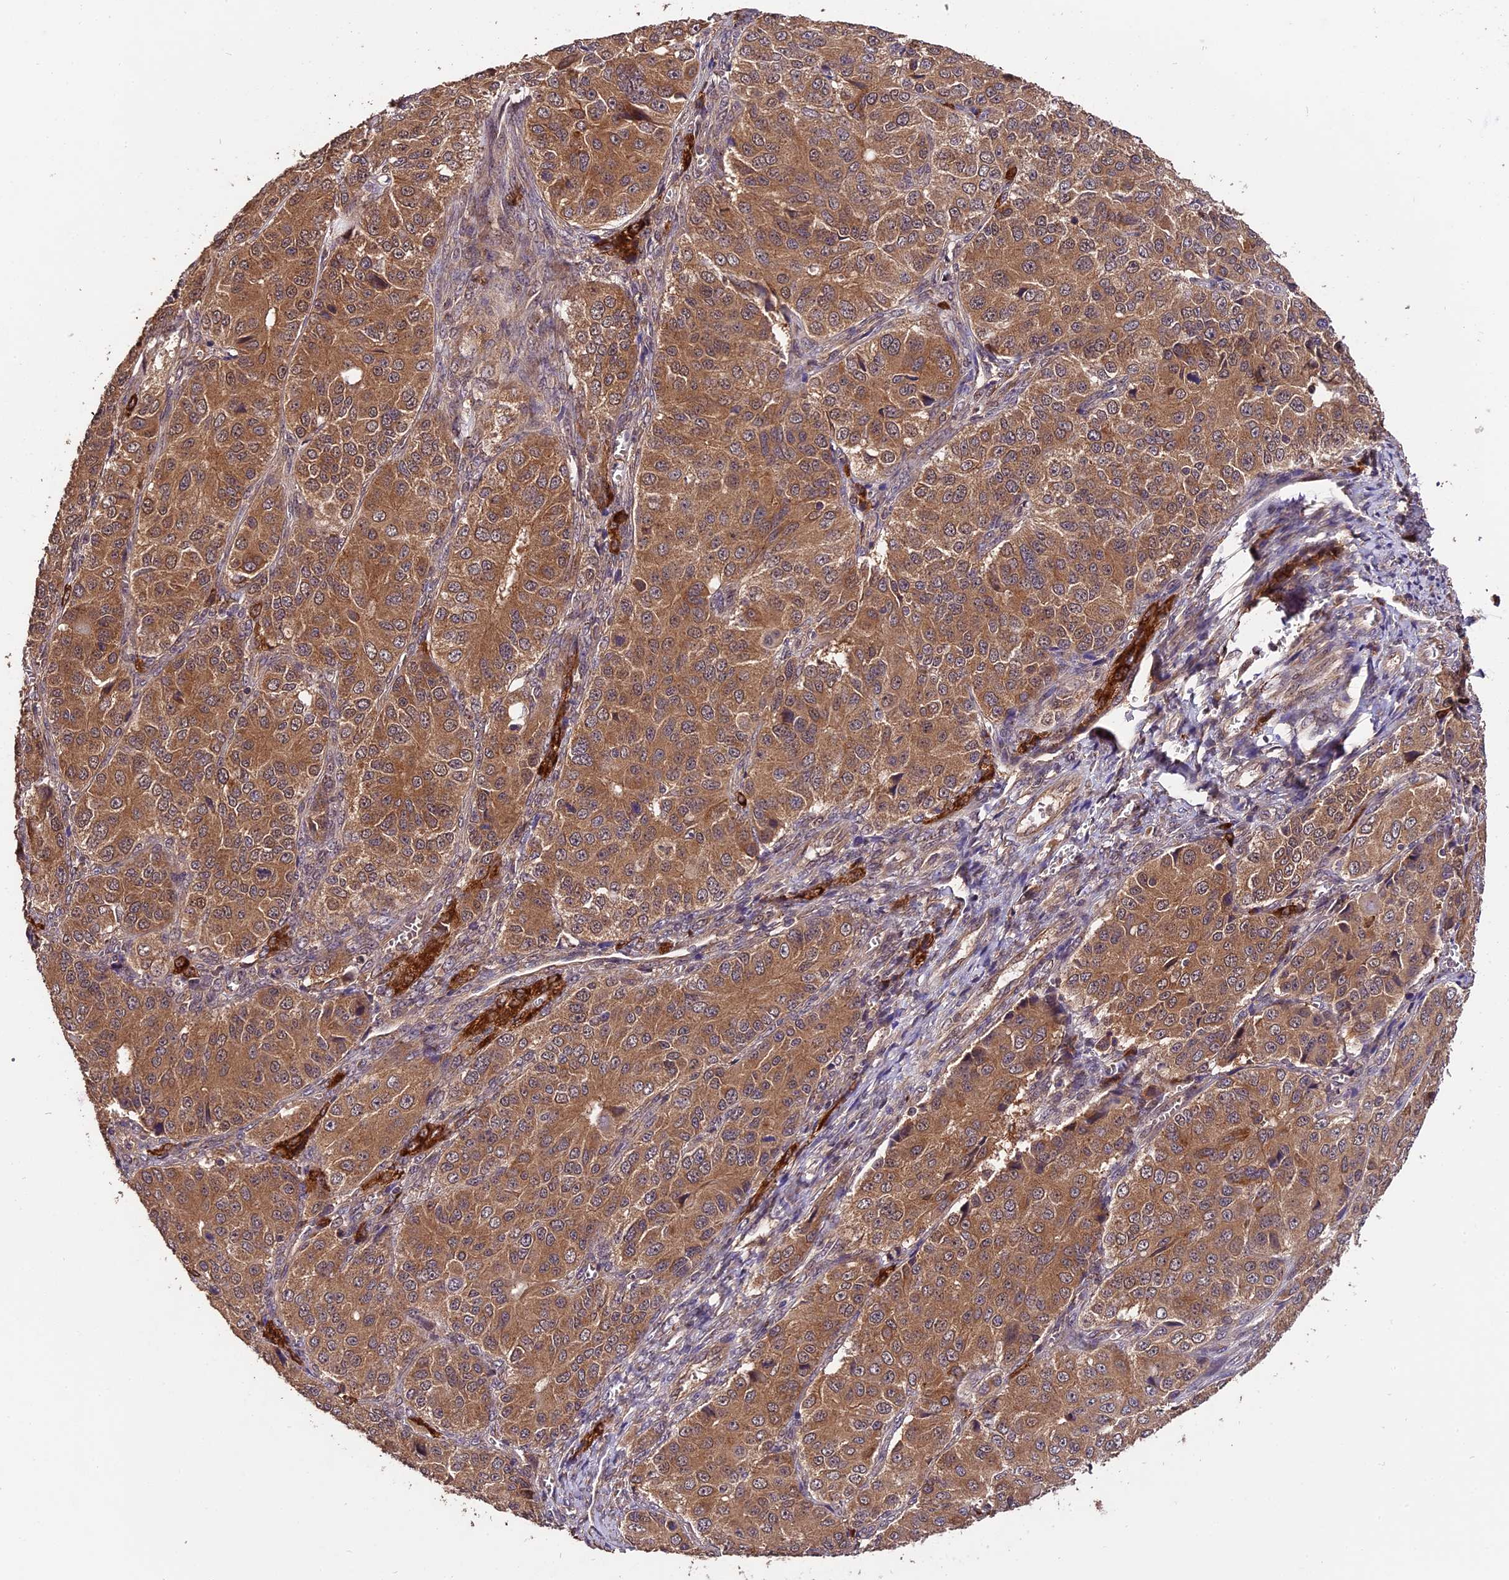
{"staining": {"intensity": "moderate", "quantity": ">75%", "location": "cytoplasmic/membranous"}, "tissue": "ovarian cancer", "cell_type": "Tumor cells", "image_type": "cancer", "snomed": [{"axis": "morphology", "description": "Carcinoma, endometroid"}, {"axis": "topography", "description": "Ovary"}], "caption": "Tumor cells reveal medium levels of moderate cytoplasmic/membranous positivity in about >75% of cells in ovarian cancer (endometroid carcinoma).", "gene": "TRMT1", "patient": {"sex": "female", "age": 51}}